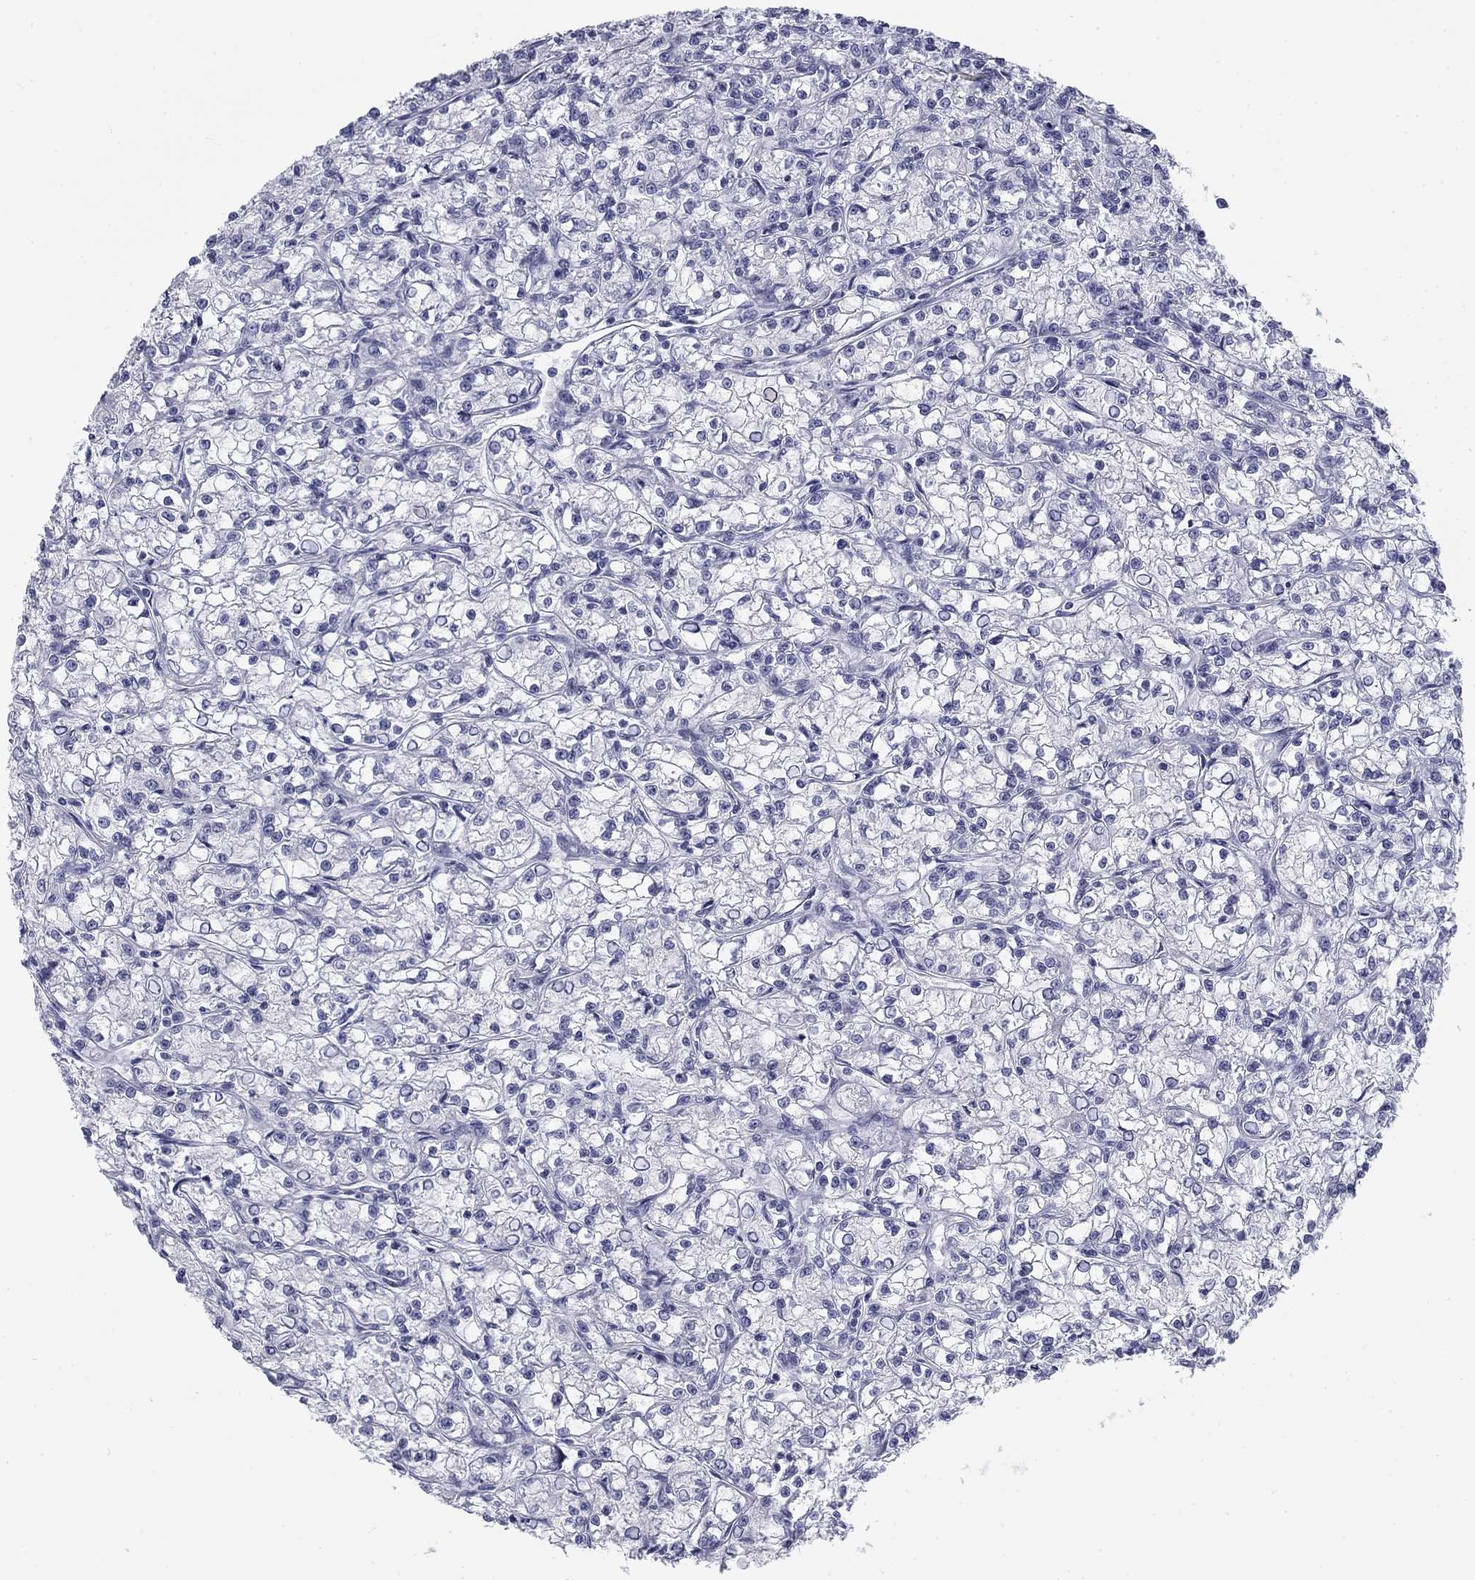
{"staining": {"intensity": "negative", "quantity": "none", "location": "none"}, "tissue": "renal cancer", "cell_type": "Tumor cells", "image_type": "cancer", "snomed": [{"axis": "morphology", "description": "Adenocarcinoma, NOS"}, {"axis": "topography", "description": "Kidney"}], "caption": "IHC image of renal cancer stained for a protein (brown), which displays no staining in tumor cells.", "gene": "CALB1", "patient": {"sex": "female", "age": 59}}